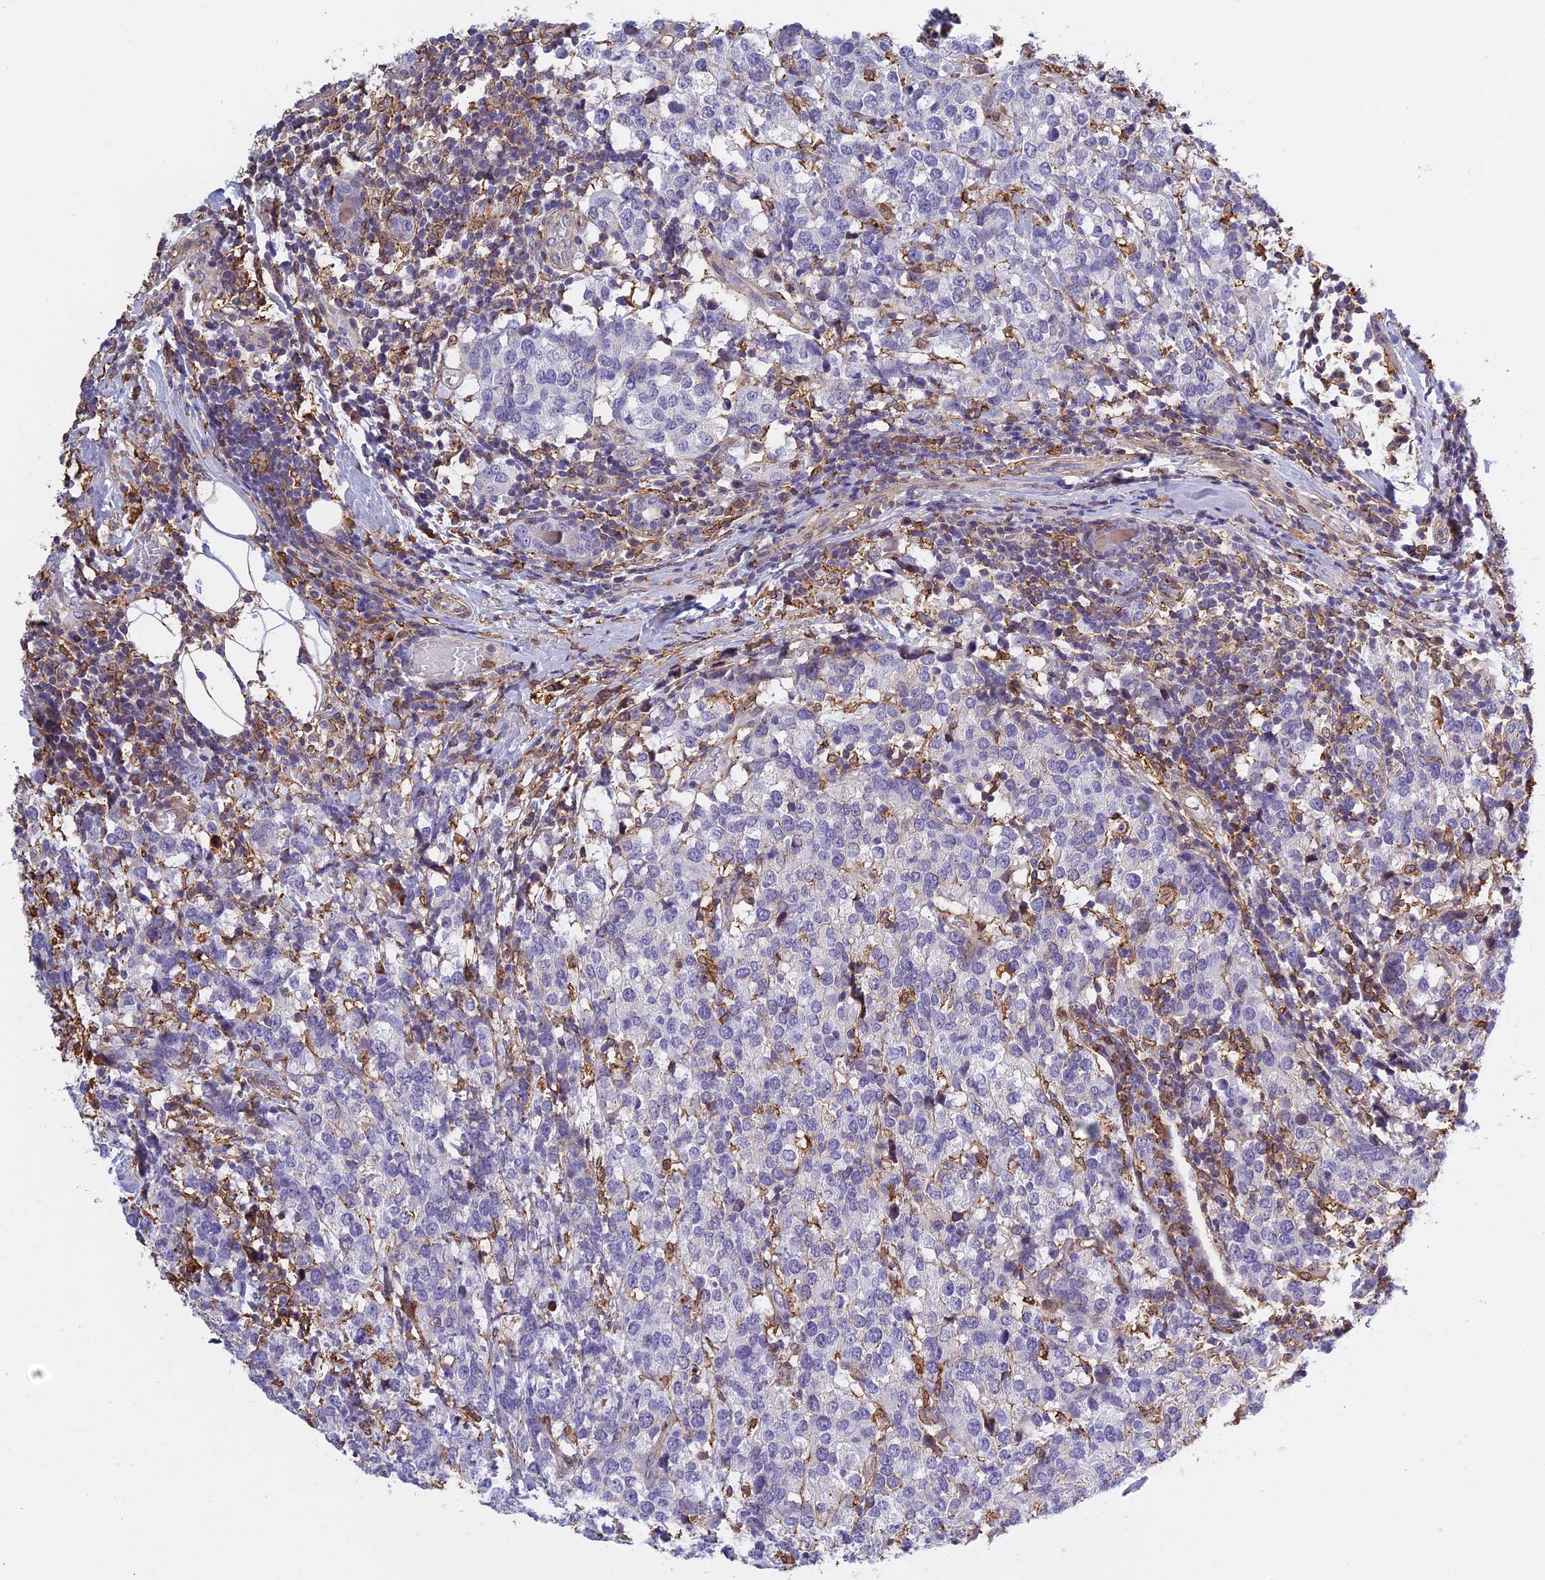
{"staining": {"intensity": "negative", "quantity": "none", "location": "none"}, "tissue": "breast cancer", "cell_type": "Tumor cells", "image_type": "cancer", "snomed": [{"axis": "morphology", "description": "Lobular carcinoma"}, {"axis": "topography", "description": "Breast"}], "caption": "Human breast cancer (lobular carcinoma) stained for a protein using immunohistochemistry shows no staining in tumor cells.", "gene": "TMEM255B", "patient": {"sex": "female", "age": 59}}